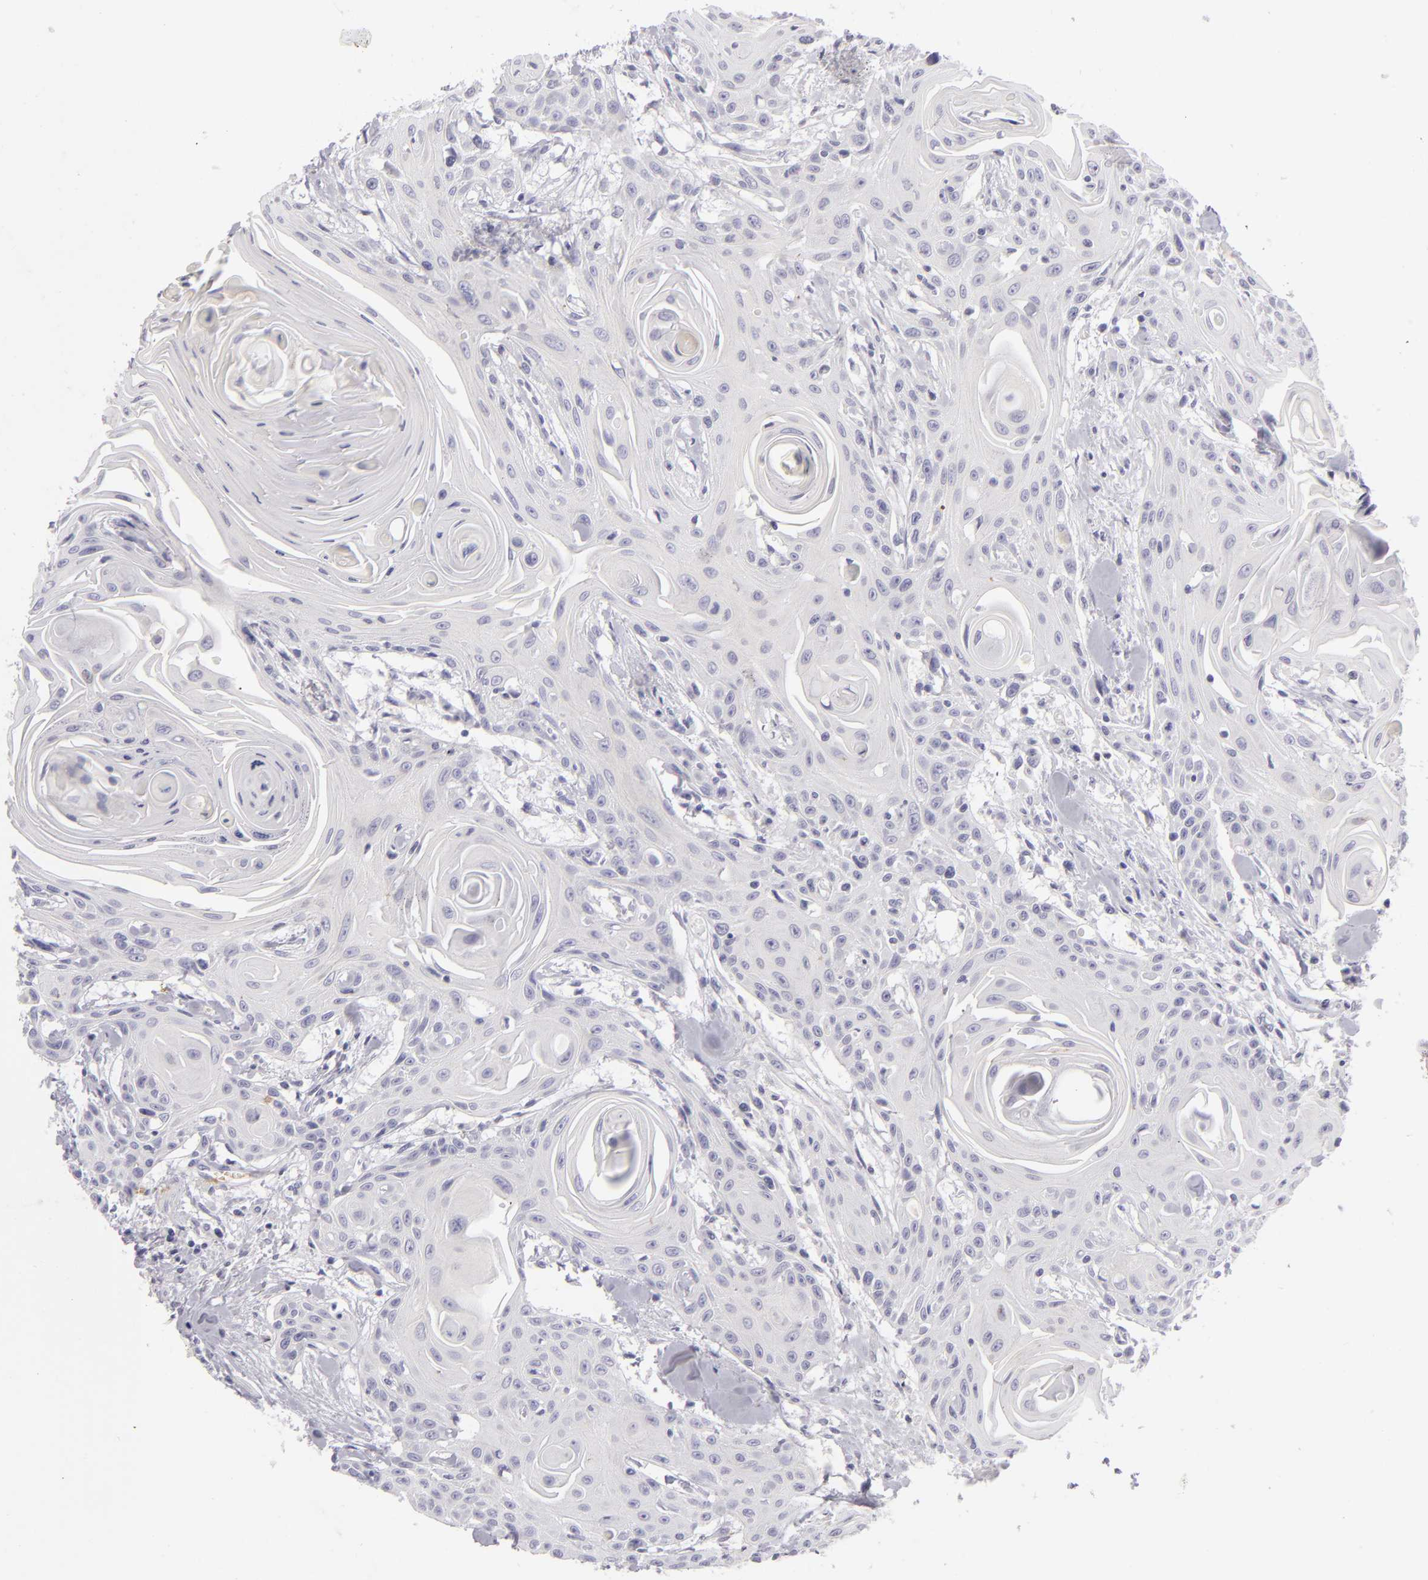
{"staining": {"intensity": "negative", "quantity": "none", "location": "none"}, "tissue": "head and neck cancer", "cell_type": "Tumor cells", "image_type": "cancer", "snomed": [{"axis": "morphology", "description": "Squamous cell carcinoma, NOS"}, {"axis": "morphology", "description": "Squamous cell carcinoma, metastatic, NOS"}, {"axis": "topography", "description": "Lymph node"}, {"axis": "topography", "description": "Salivary gland"}, {"axis": "topography", "description": "Head-Neck"}], "caption": "Histopathology image shows no significant protein expression in tumor cells of metastatic squamous cell carcinoma (head and neck).", "gene": "TNNC1", "patient": {"sex": "female", "age": 74}}